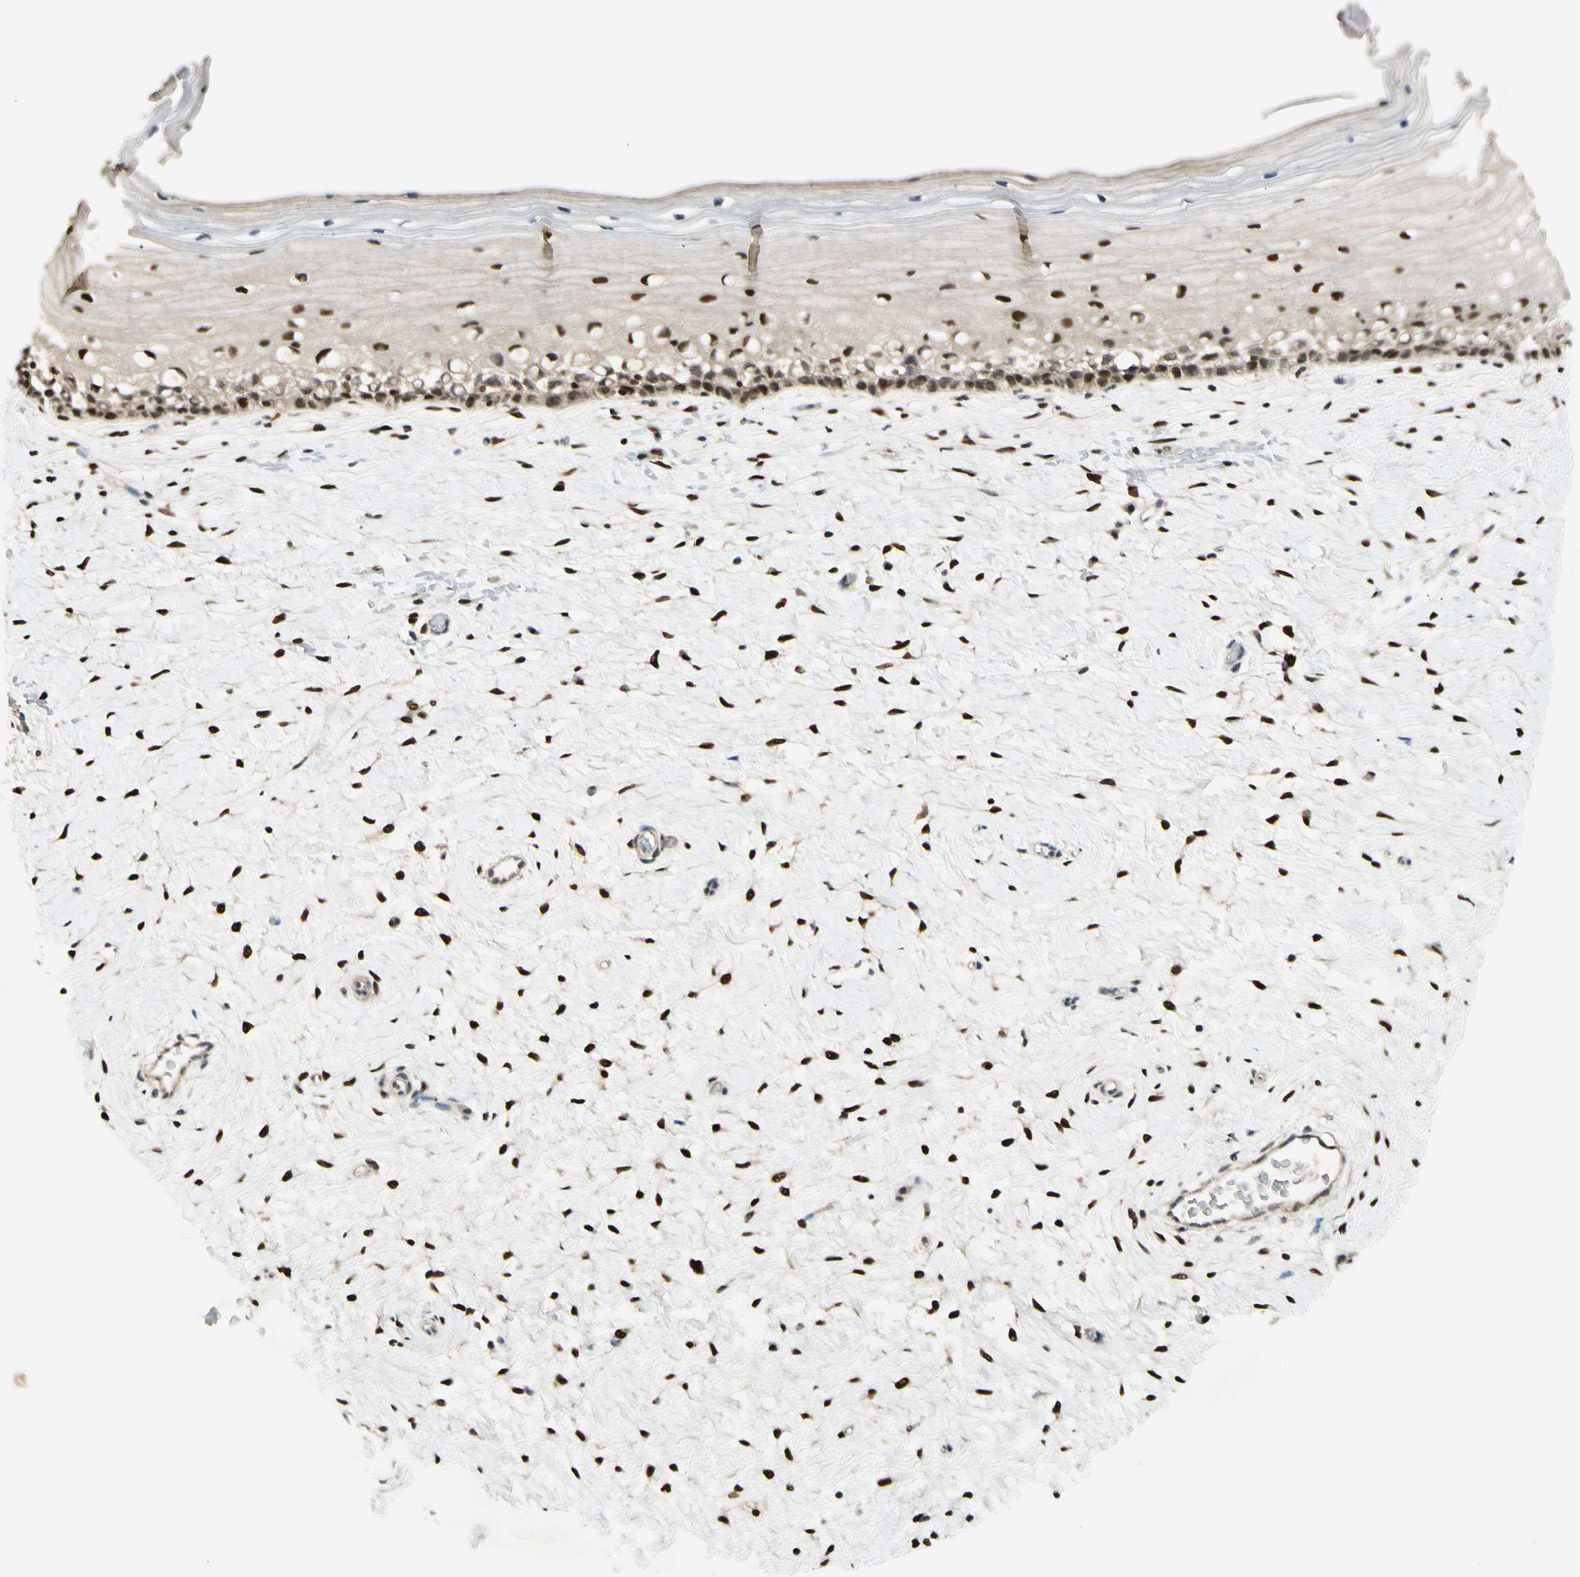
{"staining": {"intensity": "strong", "quantity": ">75%", "location": "nuclear"}, "tissue": "cervix", "cell_type": "Glandular cells", "image_type": "normal", "snomed": [{"axis": "morphology", "description": "Normal tissue, NOS"}, {"axis": "topography", "description": "Cervix"}], "caption": "This histopathology image reveals IHC staining of normal human cervix, with high strong nuclear staining in approximately >75% of glandular cells.", "gene": "NFYA", "patient": {"sex": "female", "age": 39}}